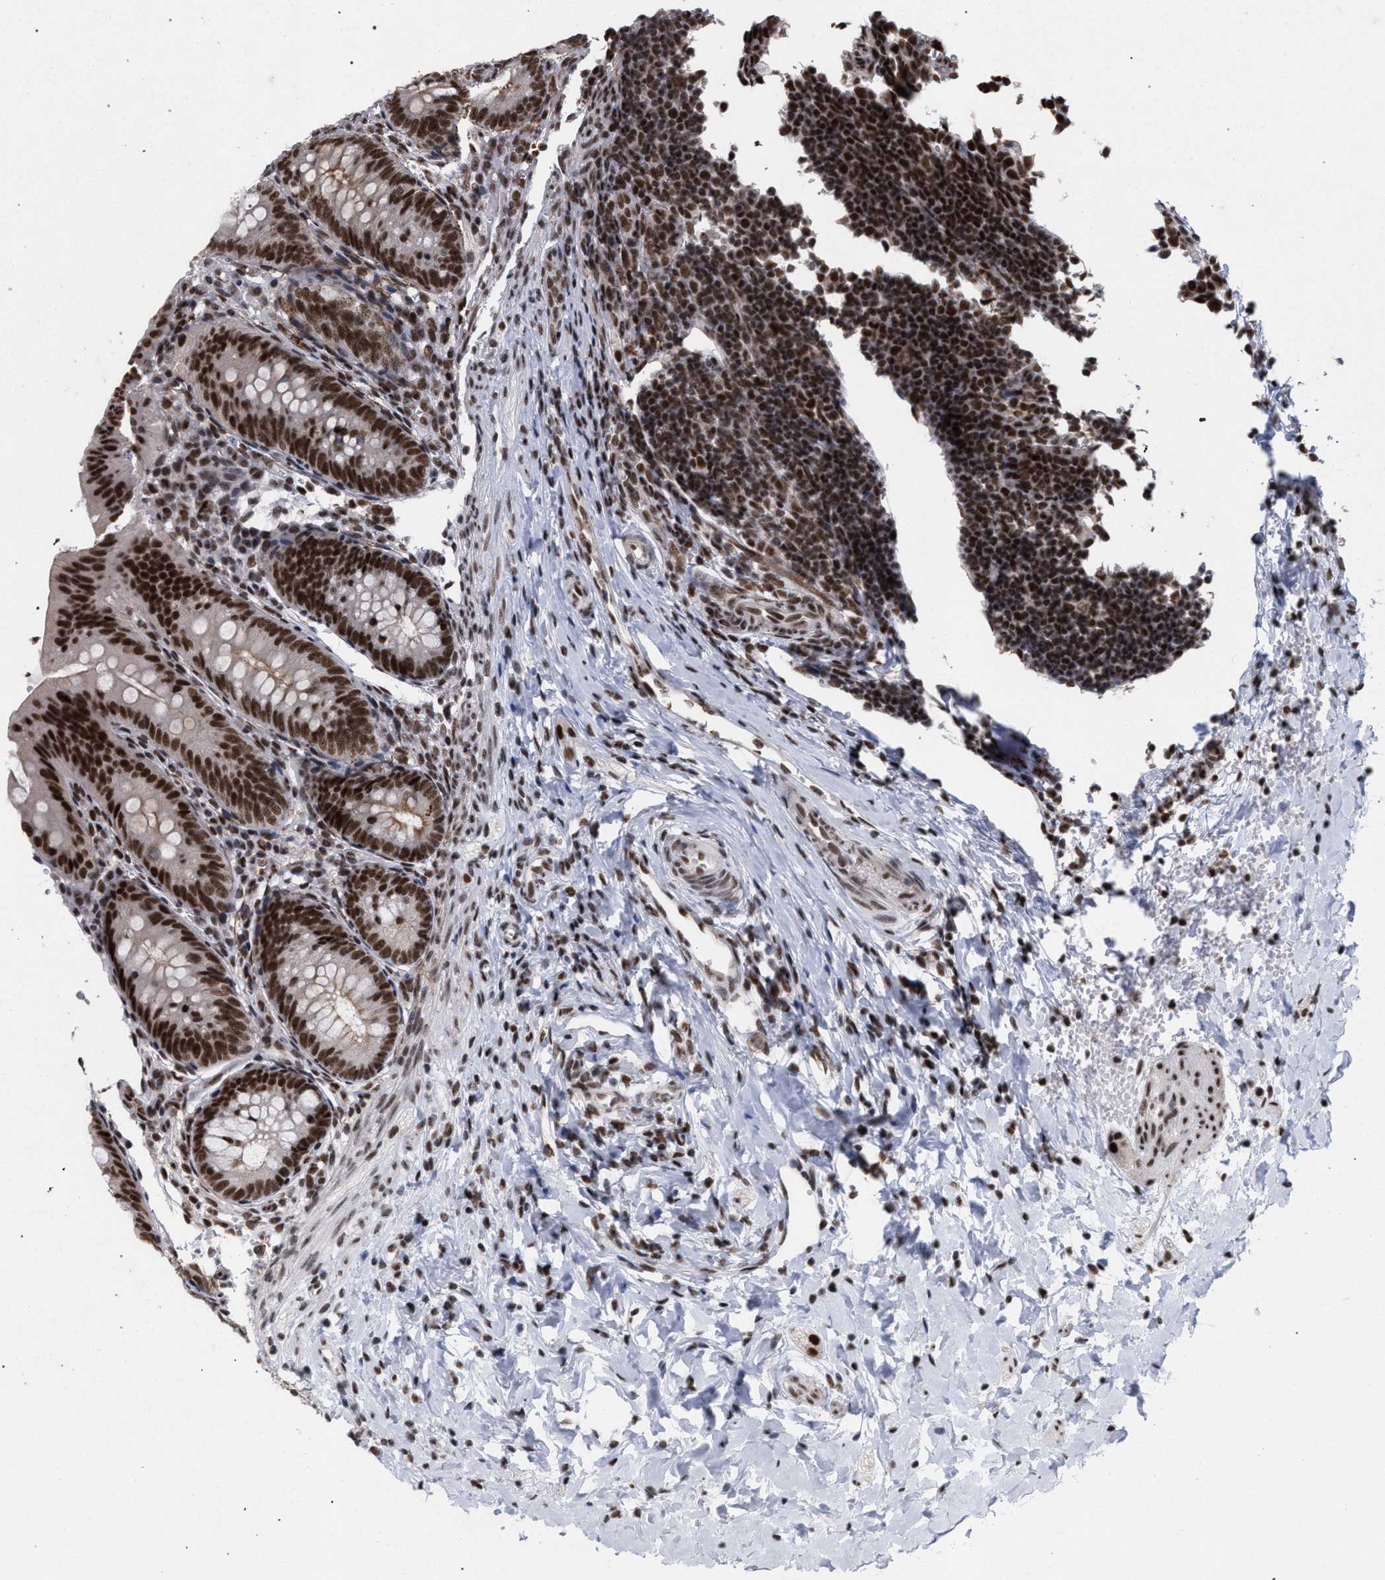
{"staining": {"intensity": "strong", "quantity": ">75%", "location": "nuclear"}, "tissue": "appendix", "cell_type": "Glandular cells", "image_type": "normal", "snomed": [{"axis": "morphology", "description": "Normal tissue, NOS"}, {"axis": "topography", "description": "Appendix"}], "caption": "High-power microscopy captured an IHC image of unremarkable appendix, revealing strong nuclear positivity in approximately >75% of glandular cells. (DAB (3,3'-diaminobenzidine) IHC with brightfield microscopy, high magnification).", "gene": "SCAF4", "patient": {"sex": "male", "age": 1}}